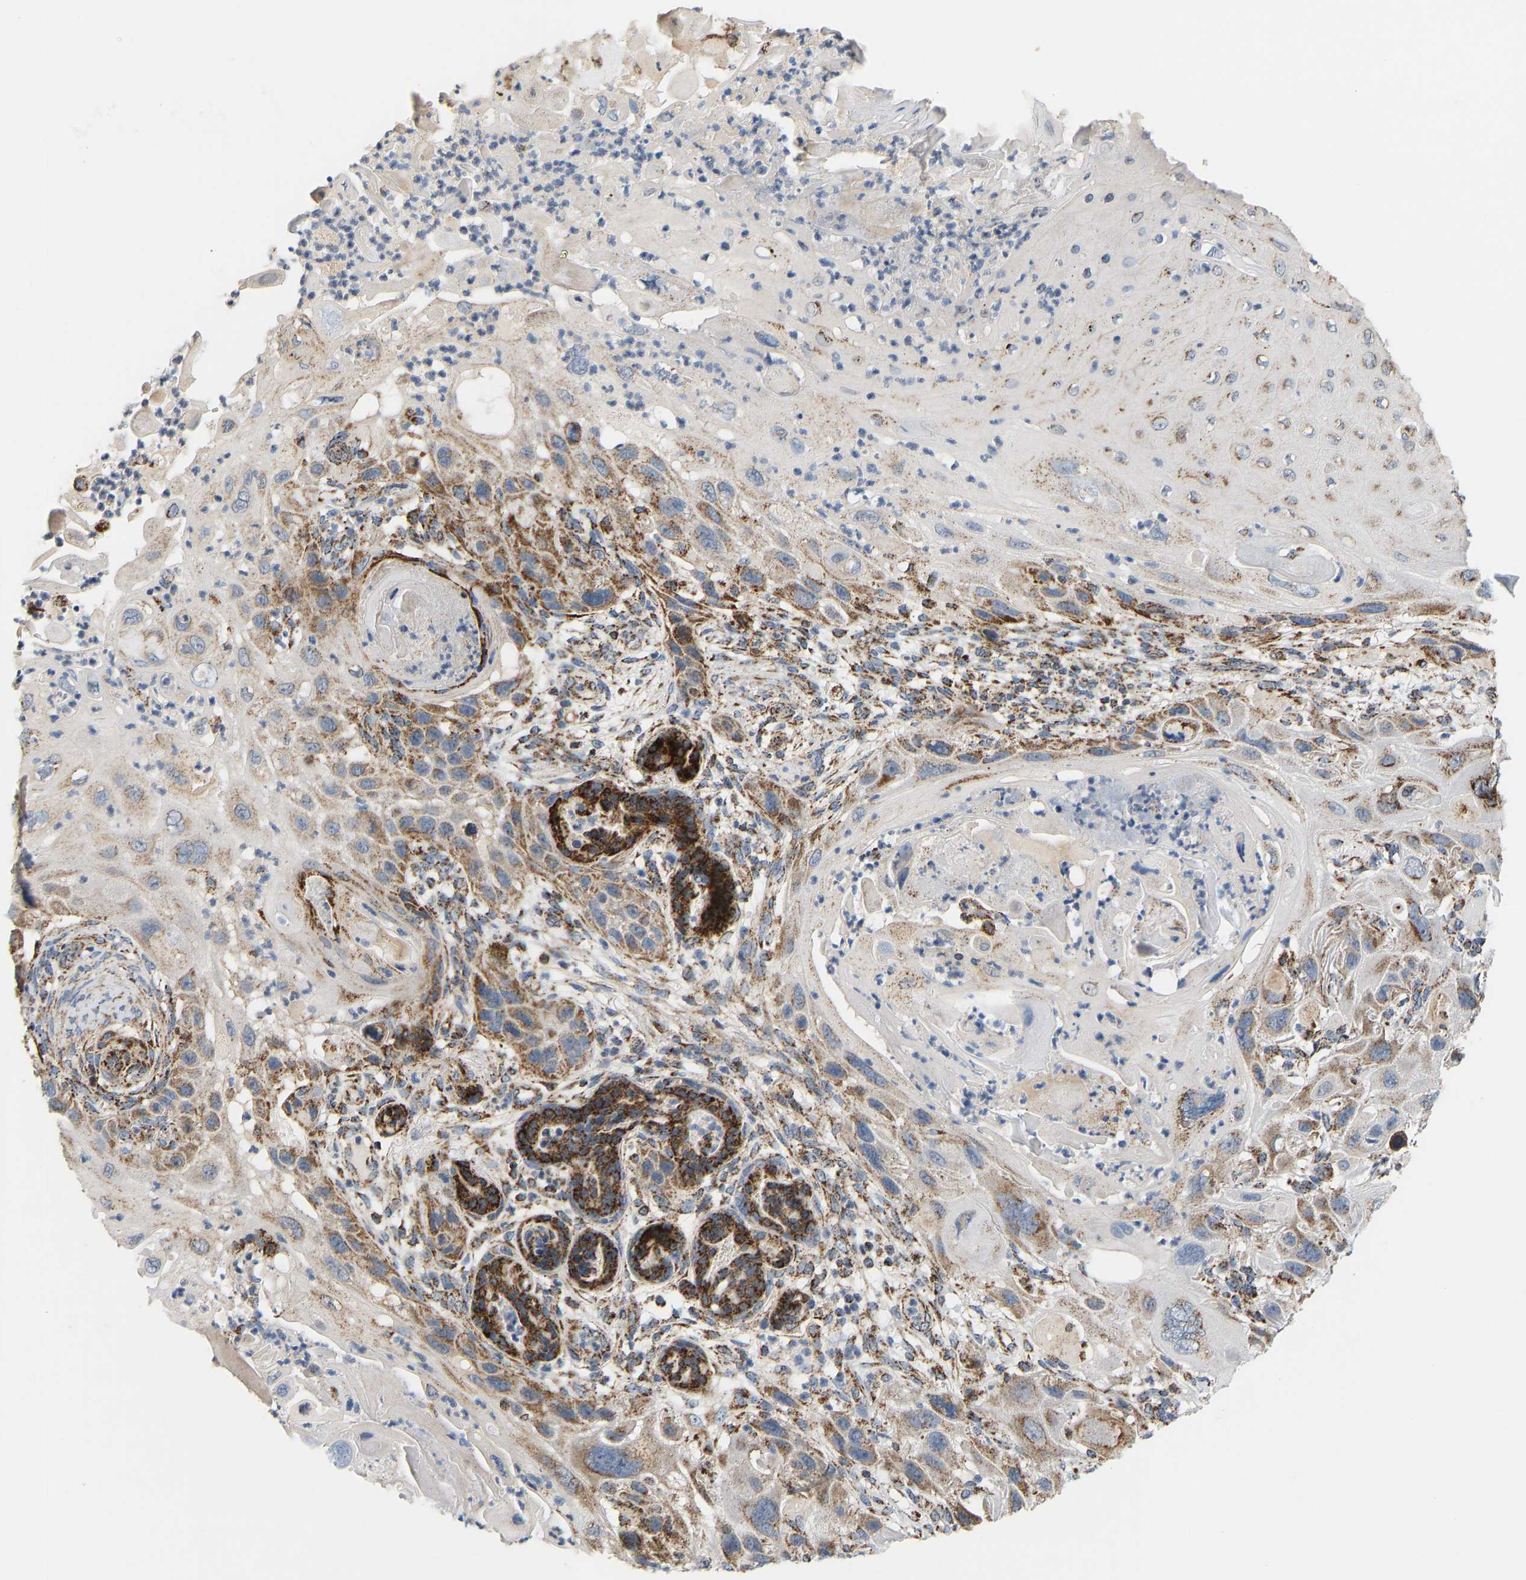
{"staining": {"intensity": "moderate", "quantity": ">75%", "location": "cytoplasmic/membranous"}, "tissue": "skin cancer", "cell_type": "Tumor cells", "image_type": "cancer", "snomed": [{"axis": "morphology", "description": "Squamous cell carcinoma, NOS"}, {"axis": "topography", "description": "Skin"}], "caption": "Immunohistochemical staining of squamous cell carcinoma (skin) exhibits moderate cytoplasmic/membranous protein staining in about >75% of tumor cells.", "gene": "GPSM2", "patient": {"sex": "female", "age": 77}}